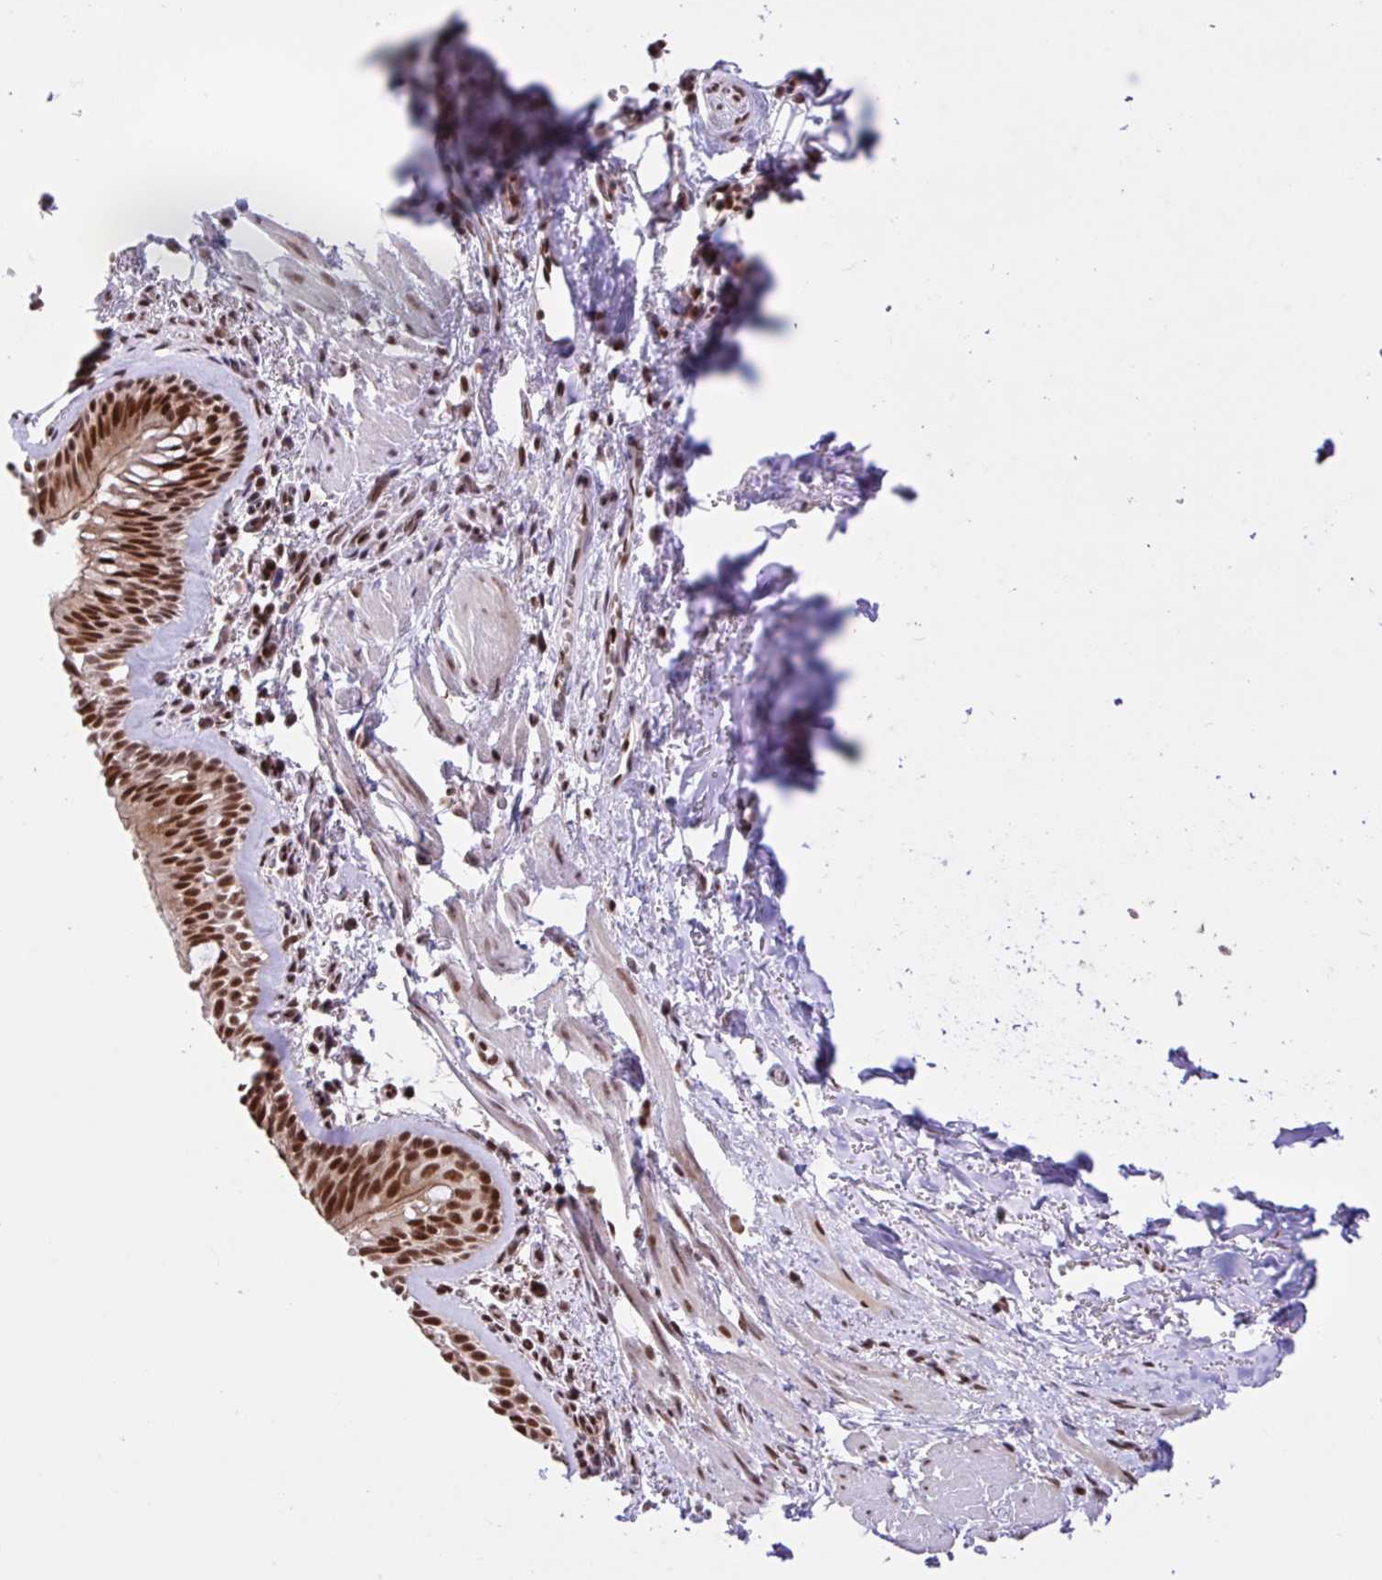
{"staining": {"intensity": "strong", "quantity": ">75%", "location": "nuclear"}, "tissue": "bronchus", "cell_type": "Respiratory epithelial cells", "image_type": "normal", "snomed": [{"axis": "morphology", "description": "Normal tissue, NOS"}, {"axis": "topography", "description": "Cartilage tissue"}, {"axis": "topography", "description": "Bronchus"}], "caption": "Normal bronchus reveals strong nuclear positivity in approximately >75% of respiratory epithelial cells.", "gene": "CCDC12", "patient": {"sex": "male", "age": 78}}